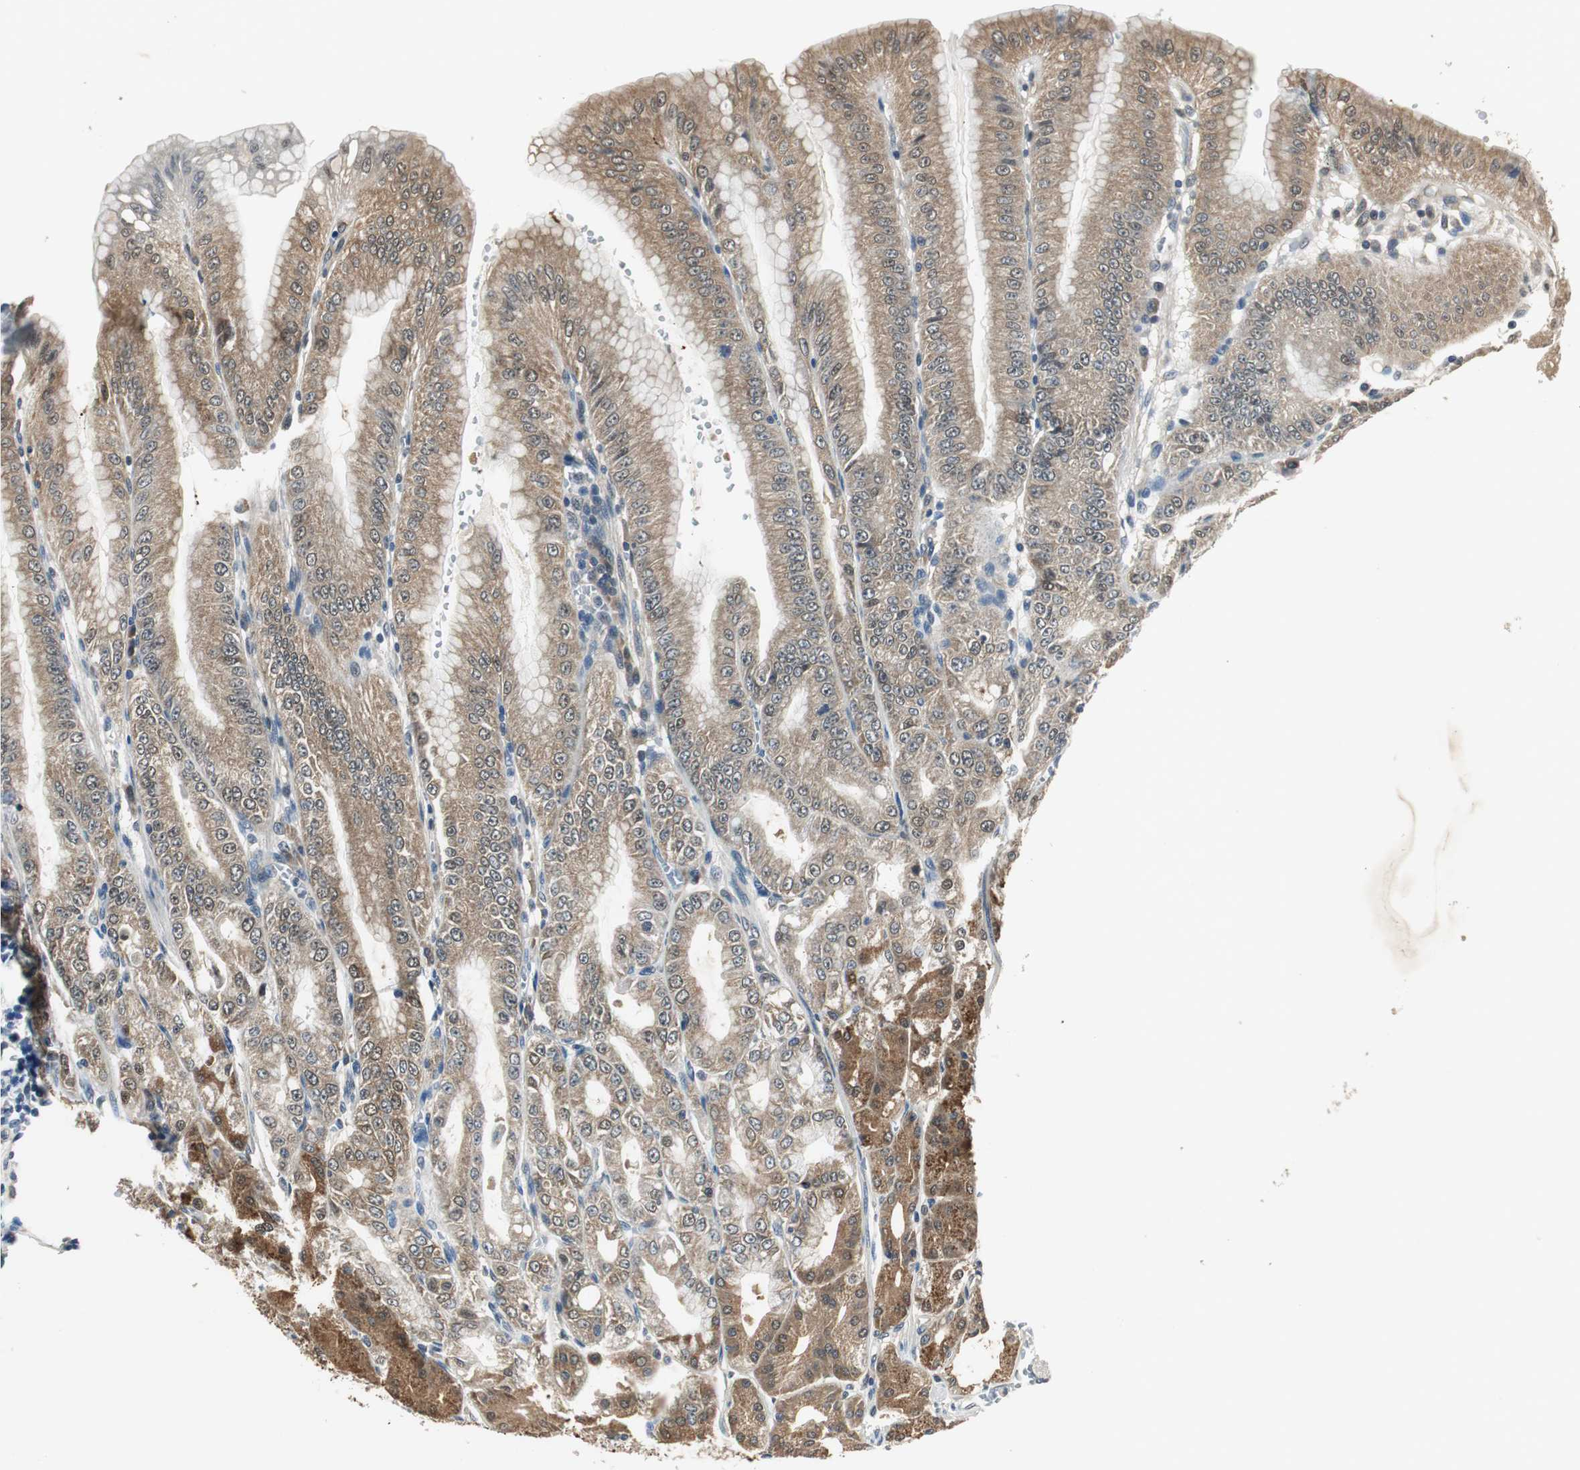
{"staining": {"intensity": "strong", "quantity": "25%-75%", "location": "cytoplasmic/membranous"}, "tissue": "stomach", "cell_type": "Glandular cells", "image_type": "normal", "snomed": [{"axis": "morphology", "description": "Normal tissue, NOS"}, {"axis": "topography", "description": "Stomach, lower"}], "caption": "Protein staining exhibits strong cytoplasmic/membranous positivity in approximately 25%-75% of glandular cells in unremarkable stomach.", "gene": "PSMB4", "patient": {"sex": "male", "age": 71}}